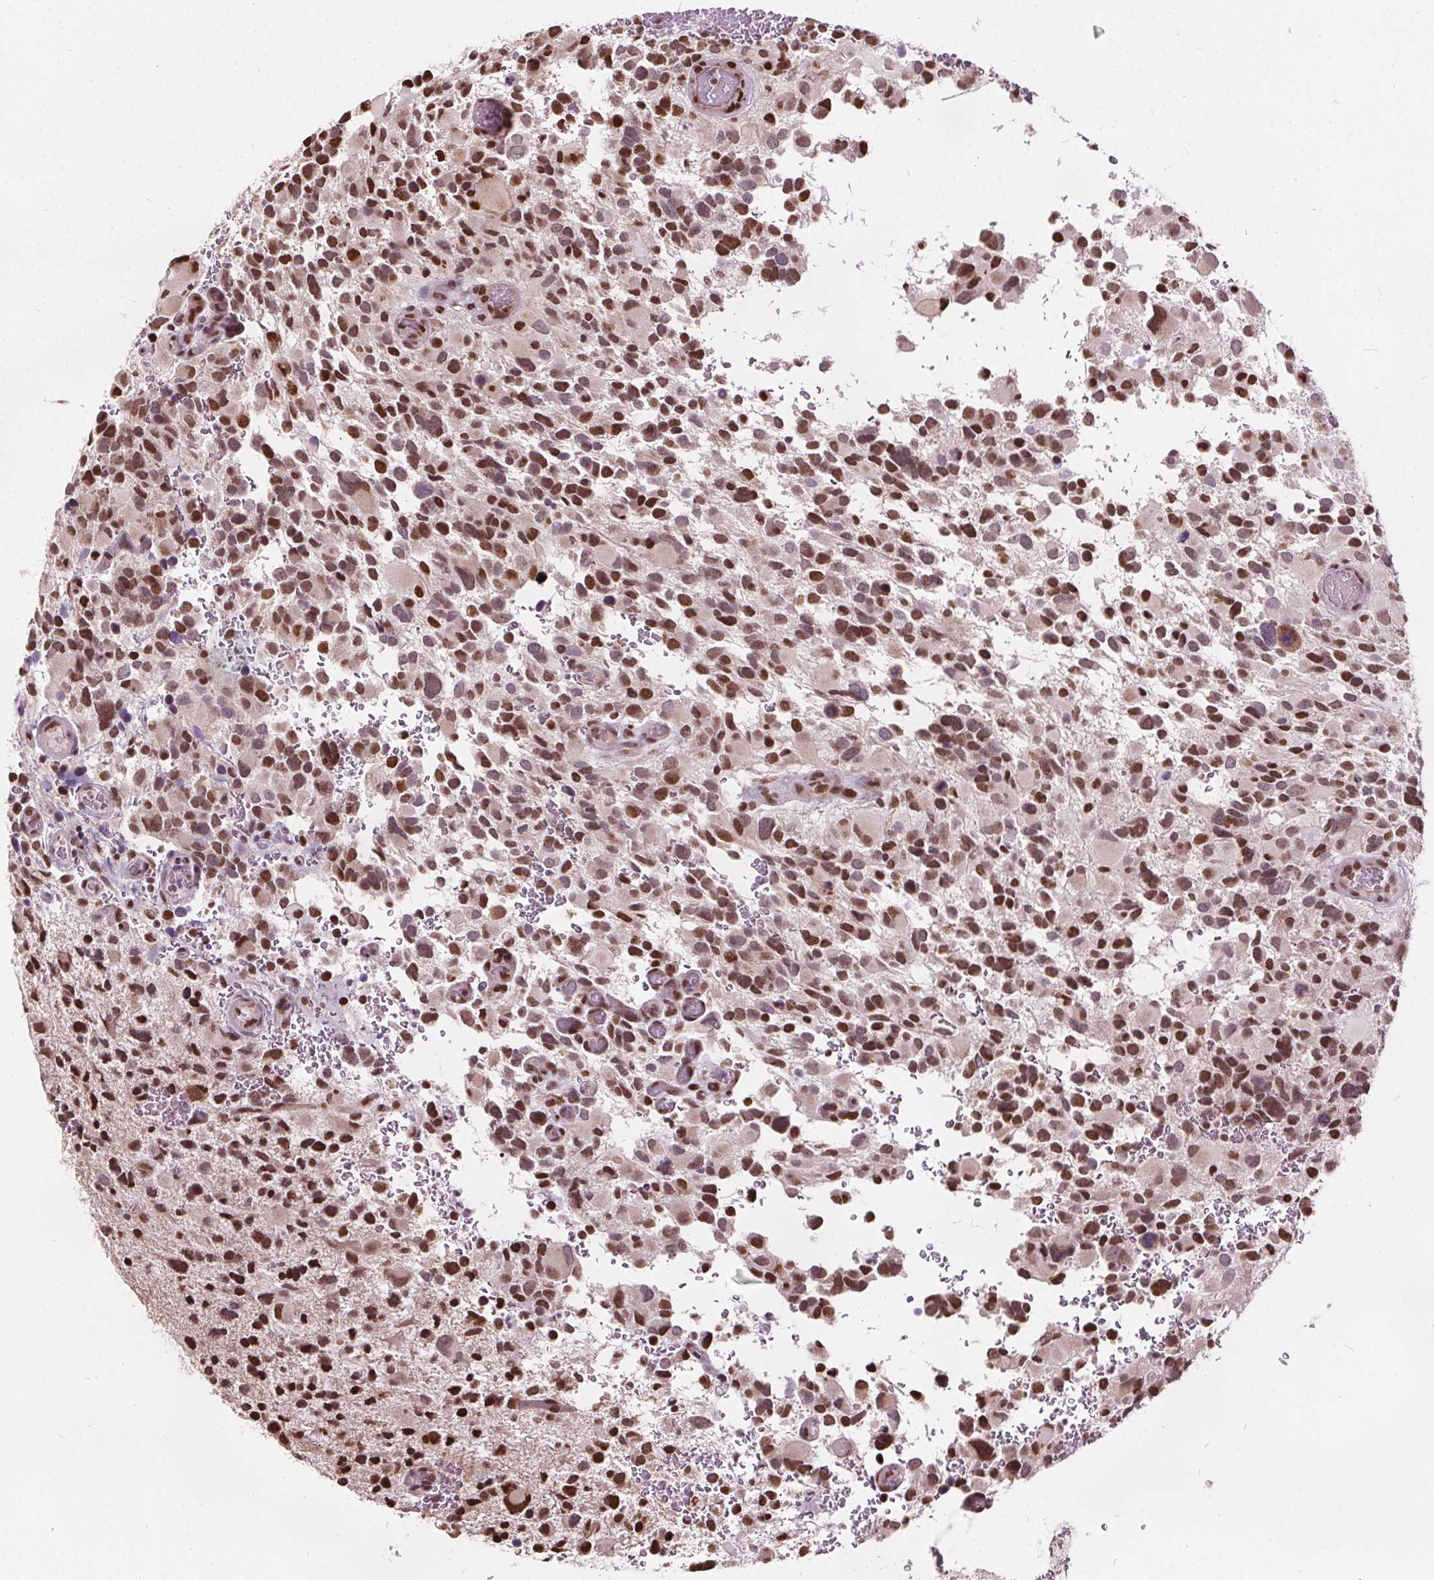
{"staining": {"intensity": "strong", "quantity": ">75%", "location": "nuclear"}, "tissue": "glioma", "cell_type": "Tumor cells", "image_type": "cancer", "snomed": [{"axis": "morphology", "description": "Glioma, malignant, Low grade"}, {"axis": "topography", "description": "Brain"}], "caption": "Protein staining displays strong nuclear staining in approximately >75% of tumor cells in glioma.", "gene": "ISLR2", "patient": {"sex": "female", "age": 32}}